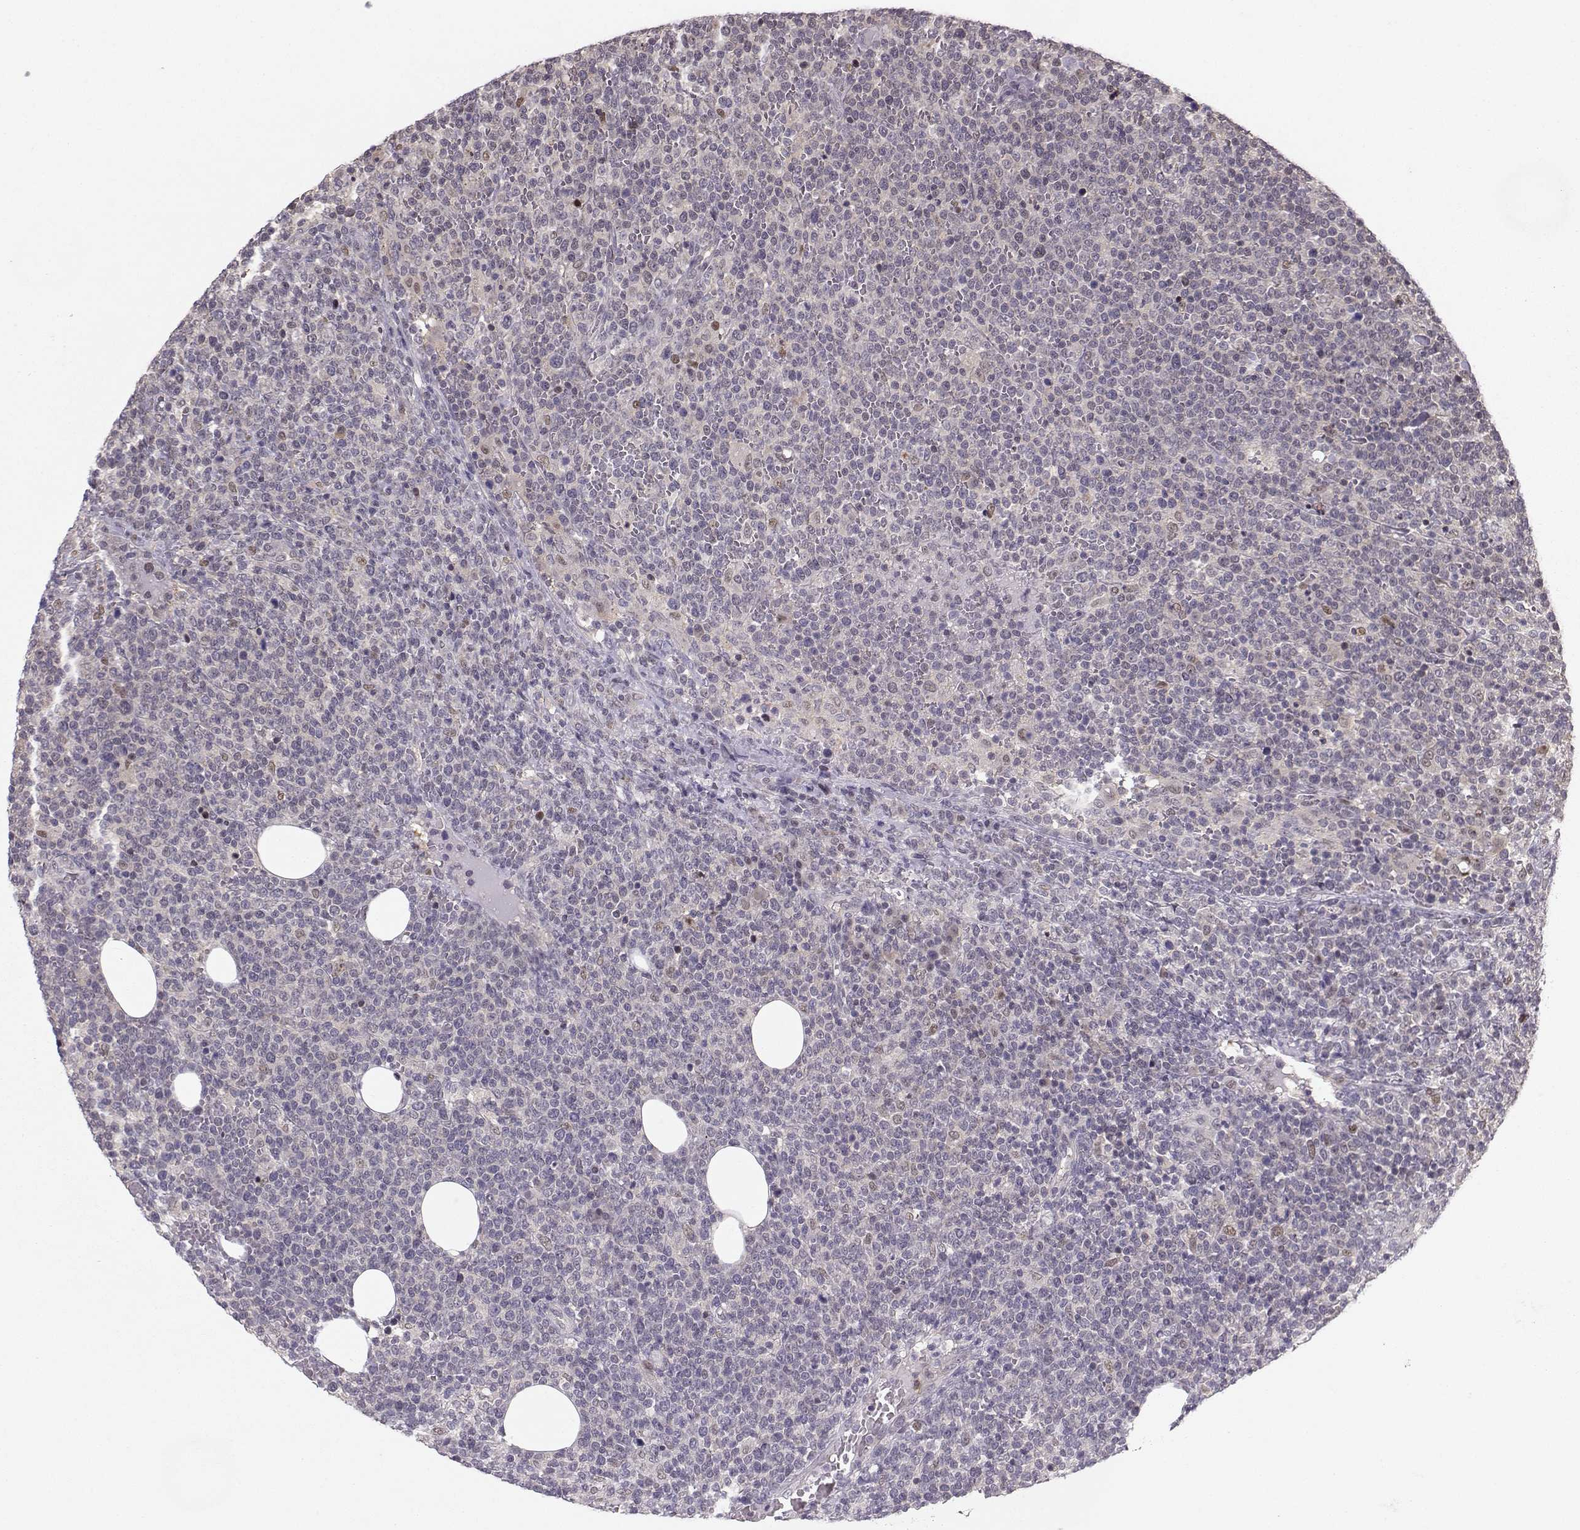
{"staining": {"intensity": "negative", "quantity": "none", "location": "none"}, "tissue": "lymphoma", "cell_type": "Tumor cells", "image_type": "cancer", "snomed": [{"axis": "morphology", "description": "Malignant lymphoma, non-Hodgkin's type, High grade"}, {"axis": "topography", "description": "Lymph node"}], "caption": "The image reveals no significant expression in tumor cells of malignant lymphoma, non-Hodgkin's type (high-grade).", "gene": "PKP2", "patient": {"sex": "male", "age": 61}}